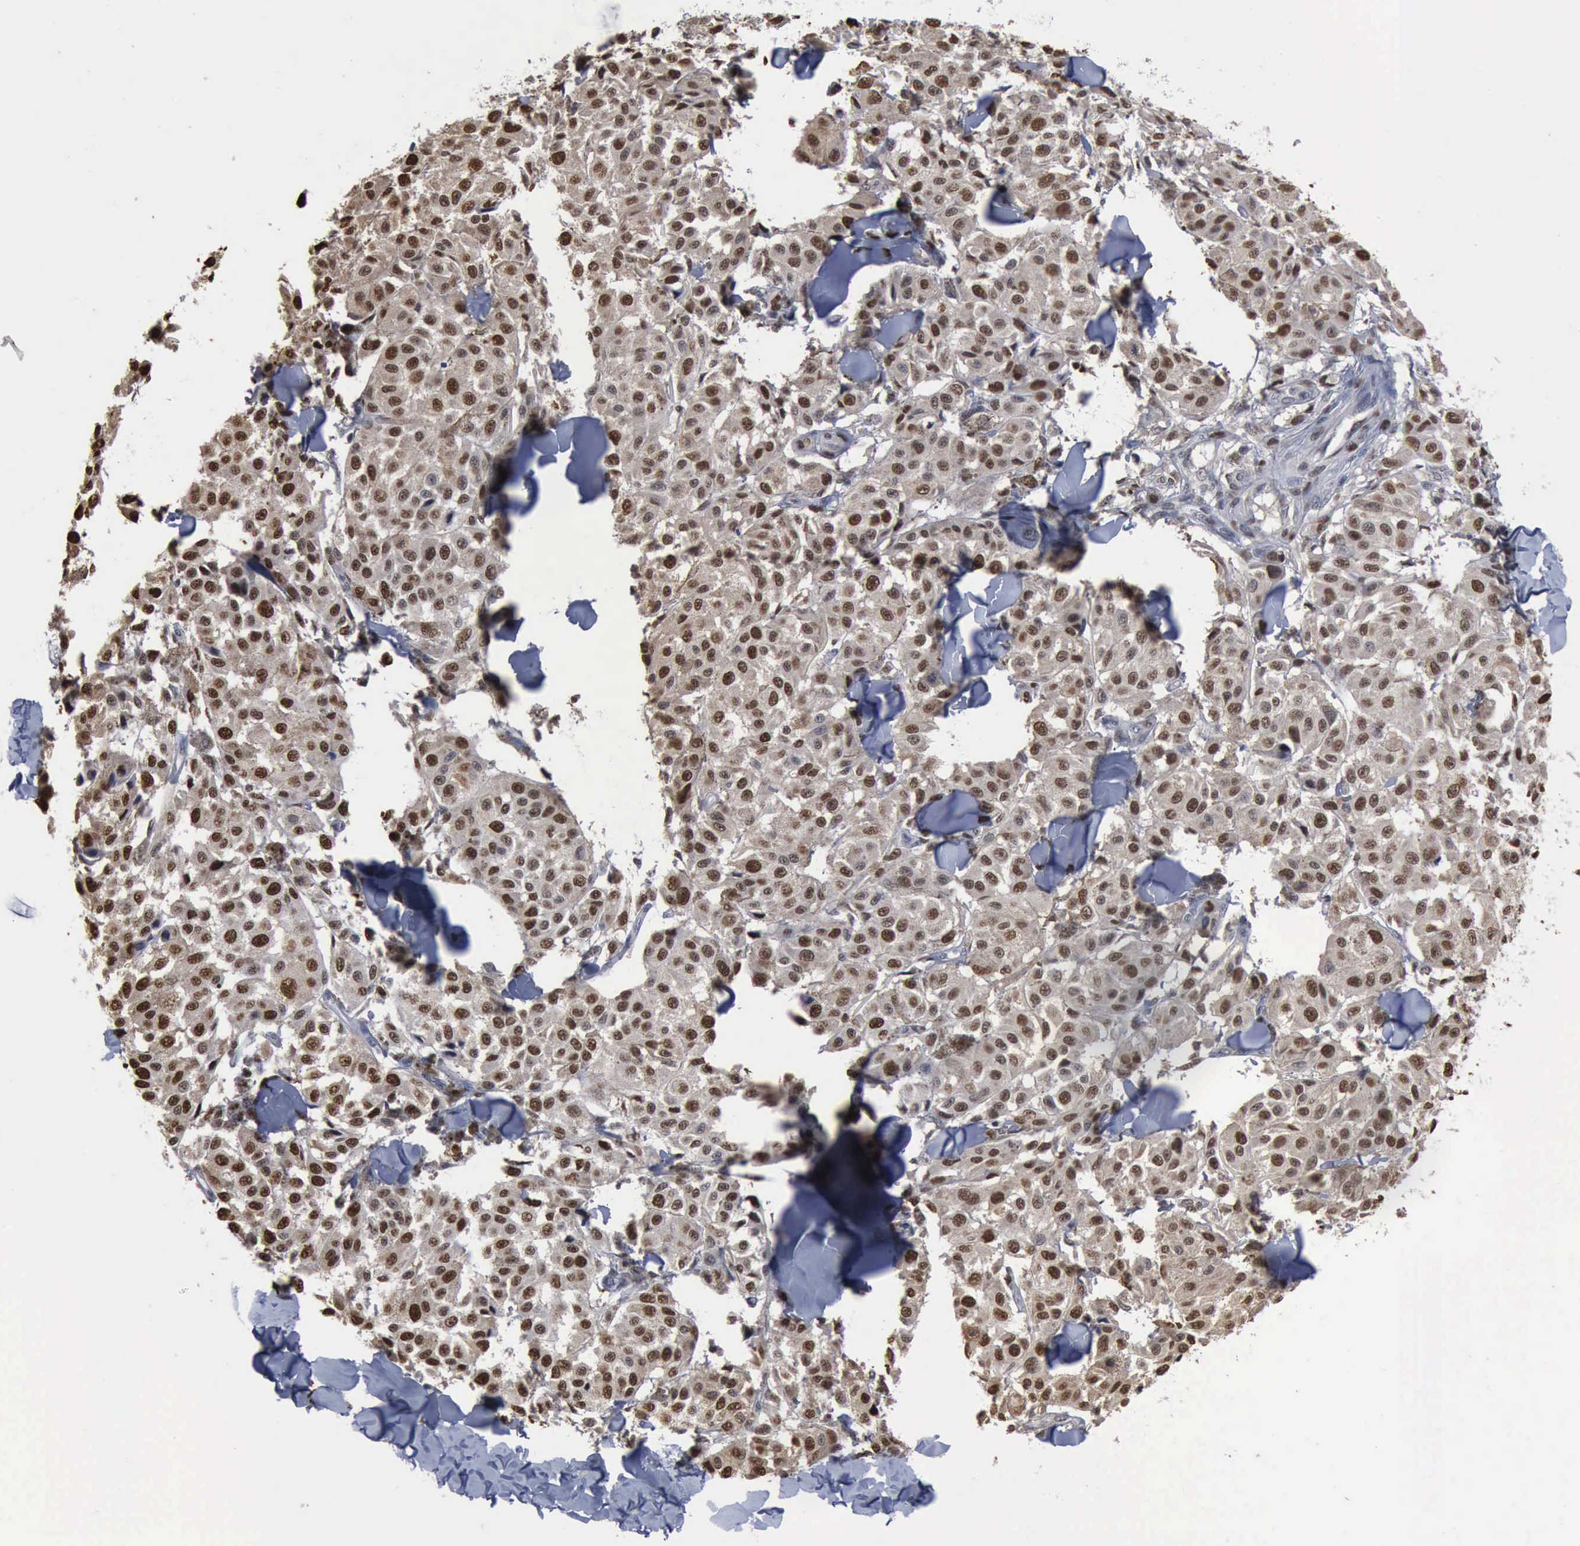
{"staining": {"intensity": "moderate", "quantity": ">75%", "location": "nuclear"}, "tissue": "melanoma", "cell_type": "Tumor cells", "image_type": "cancer", "snomed": [{"axis": "morphology", "description": "Malignant melanoma, NOS"}, {"axis": "topography", "description": "Skin"}], "caption": "Immunohistochemical staining of human malignant melanoma displays medium levels of moderate nuclear staining in approximately >75% of tumor cells.", "gene": "PCNA", "patient": {"sex": "female", "age": 64}}